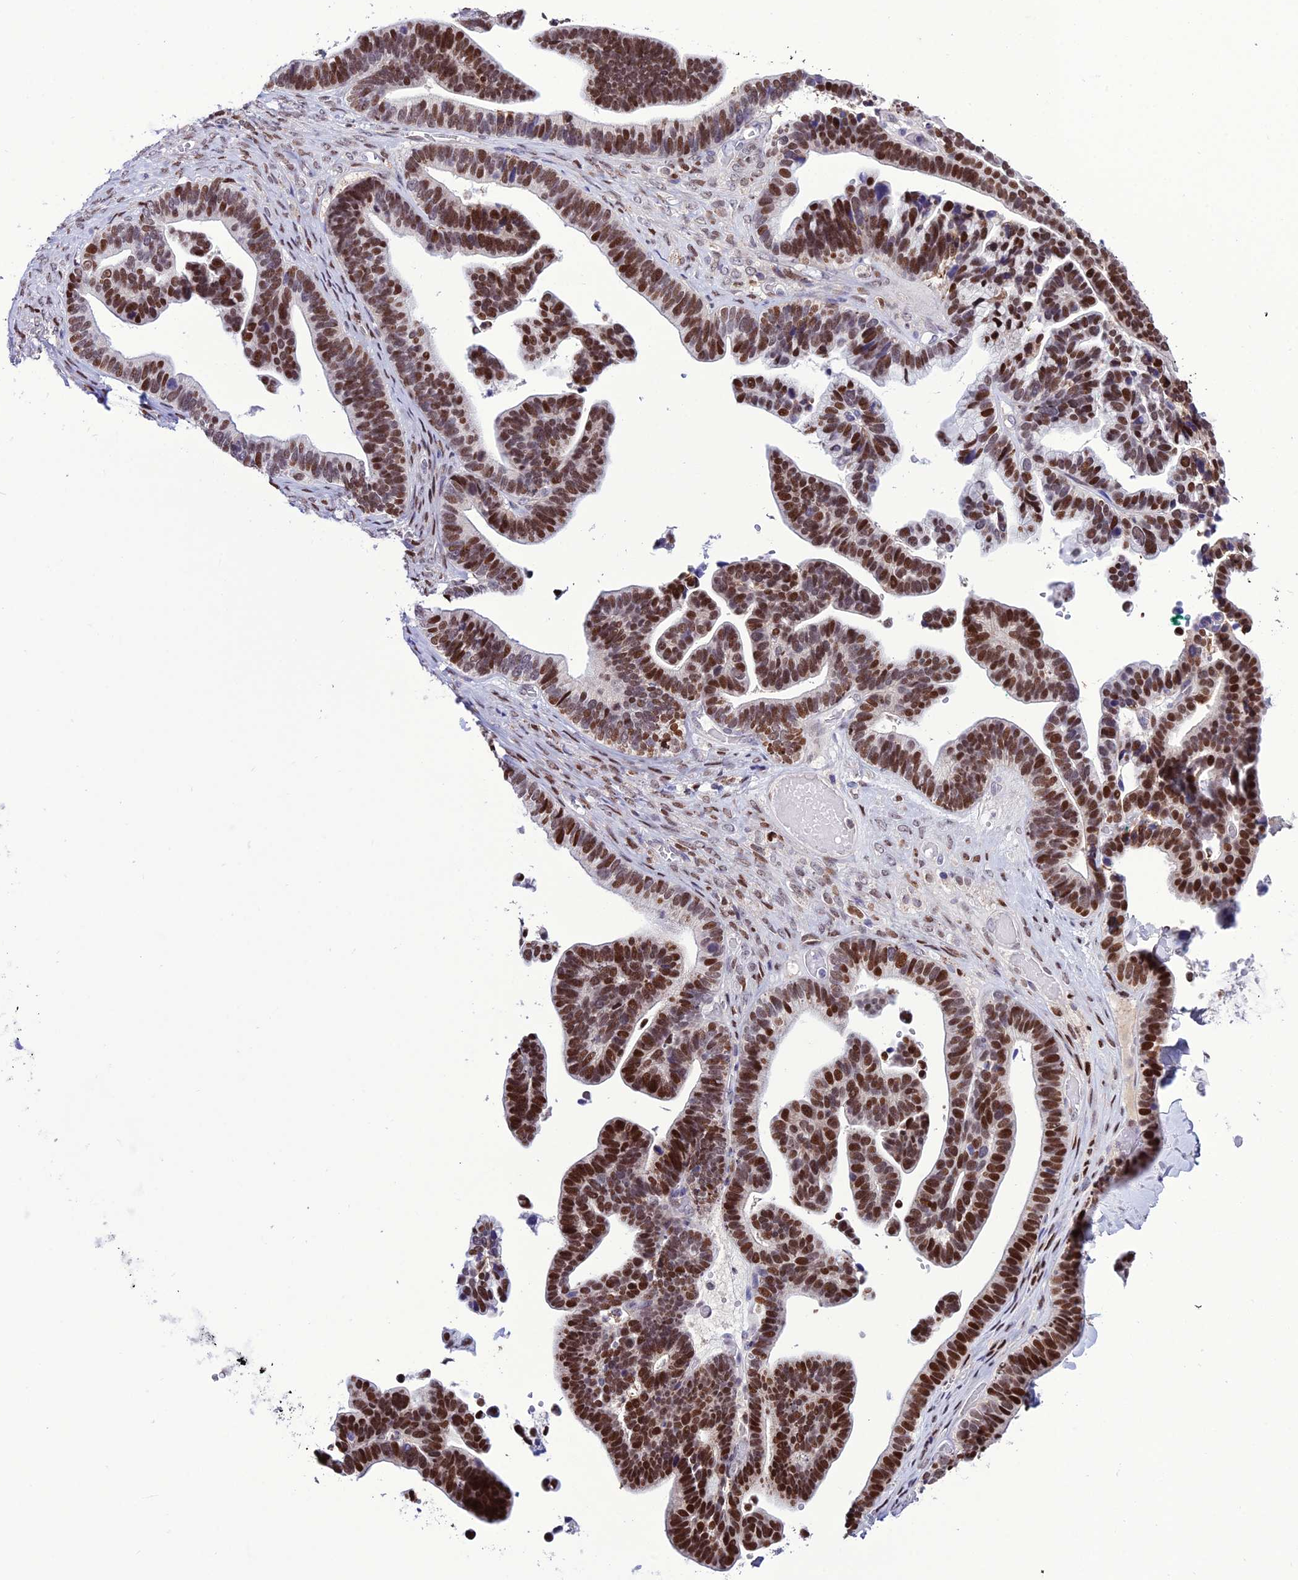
{"staining": {"intensity": "strong", "quantity": ">75%", "location": "nuclear"}, "tissue": "ovarian cancer", "cell_type": "Tumor cells", "image_type": "cancer", "snomed": [{"axis": "morphology", "description": "Cystadenocarcinoma, serous, NOS"}, {"axis": "topography", "description": "Ovary"}], "caption": "Human ovarian cancer (serous cystadenocarcinoma) stained with a brown dye shows strong nuclear positive staining in about >75% of tumor cells.", "gene": "ZNF707", "patient": {"sex": "female", "age": 56}}